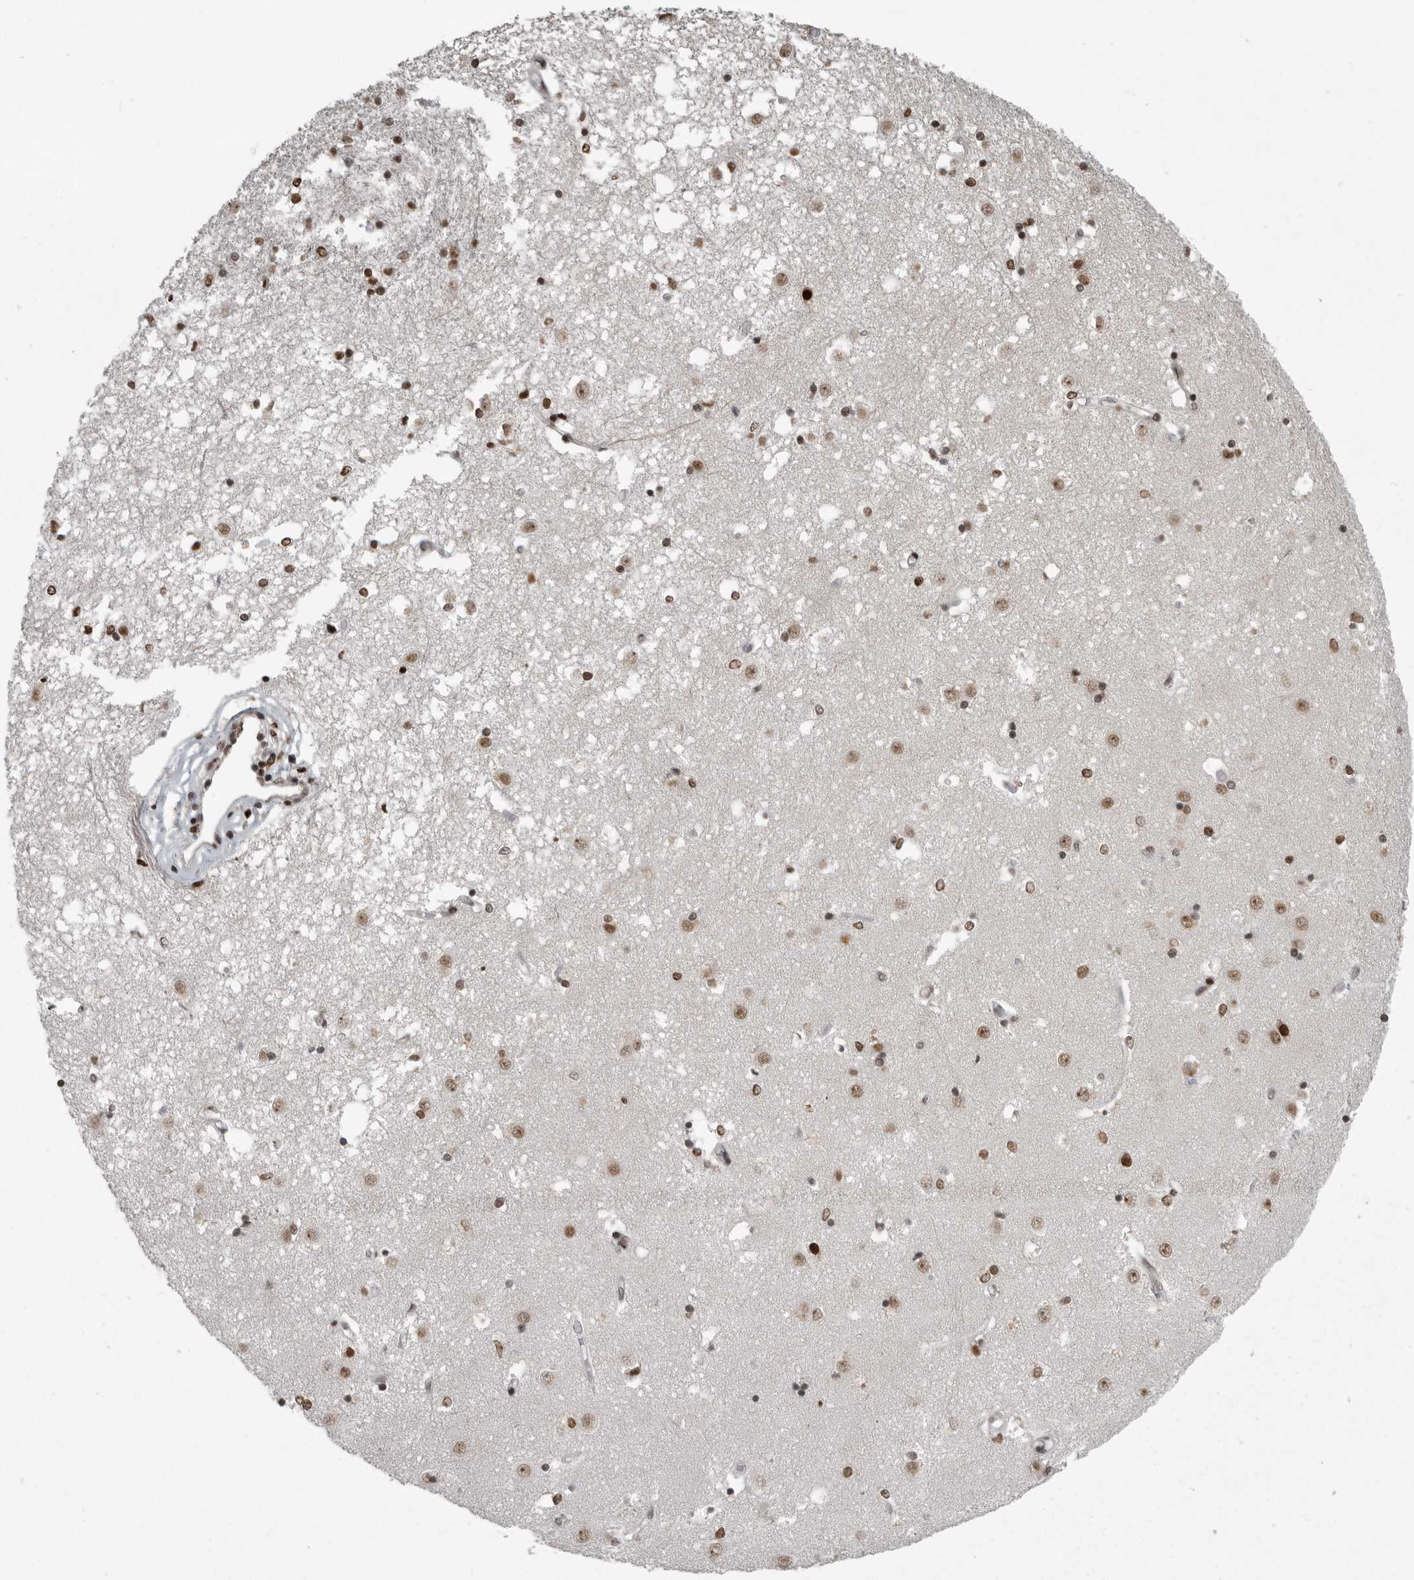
{"staining": {"intensity": "moderate", "quantity": "25%-75%", "location": "nuclear"}, "tissue": "caudate", "cell_type": "Glial cells", "image_type": "normal", "snomed": [{"axis": "morphology", "description": "Normal tissue, NOS"}, {"axis": "topography", "description": "Lateral ventricle wall"}], "caption": "Moderate nuclear positivity is seen in about 25%-75% of glial cells in unremarkable caudate.", "gene": "YAF2", "patient": {"sex": "male", "age": 45}}